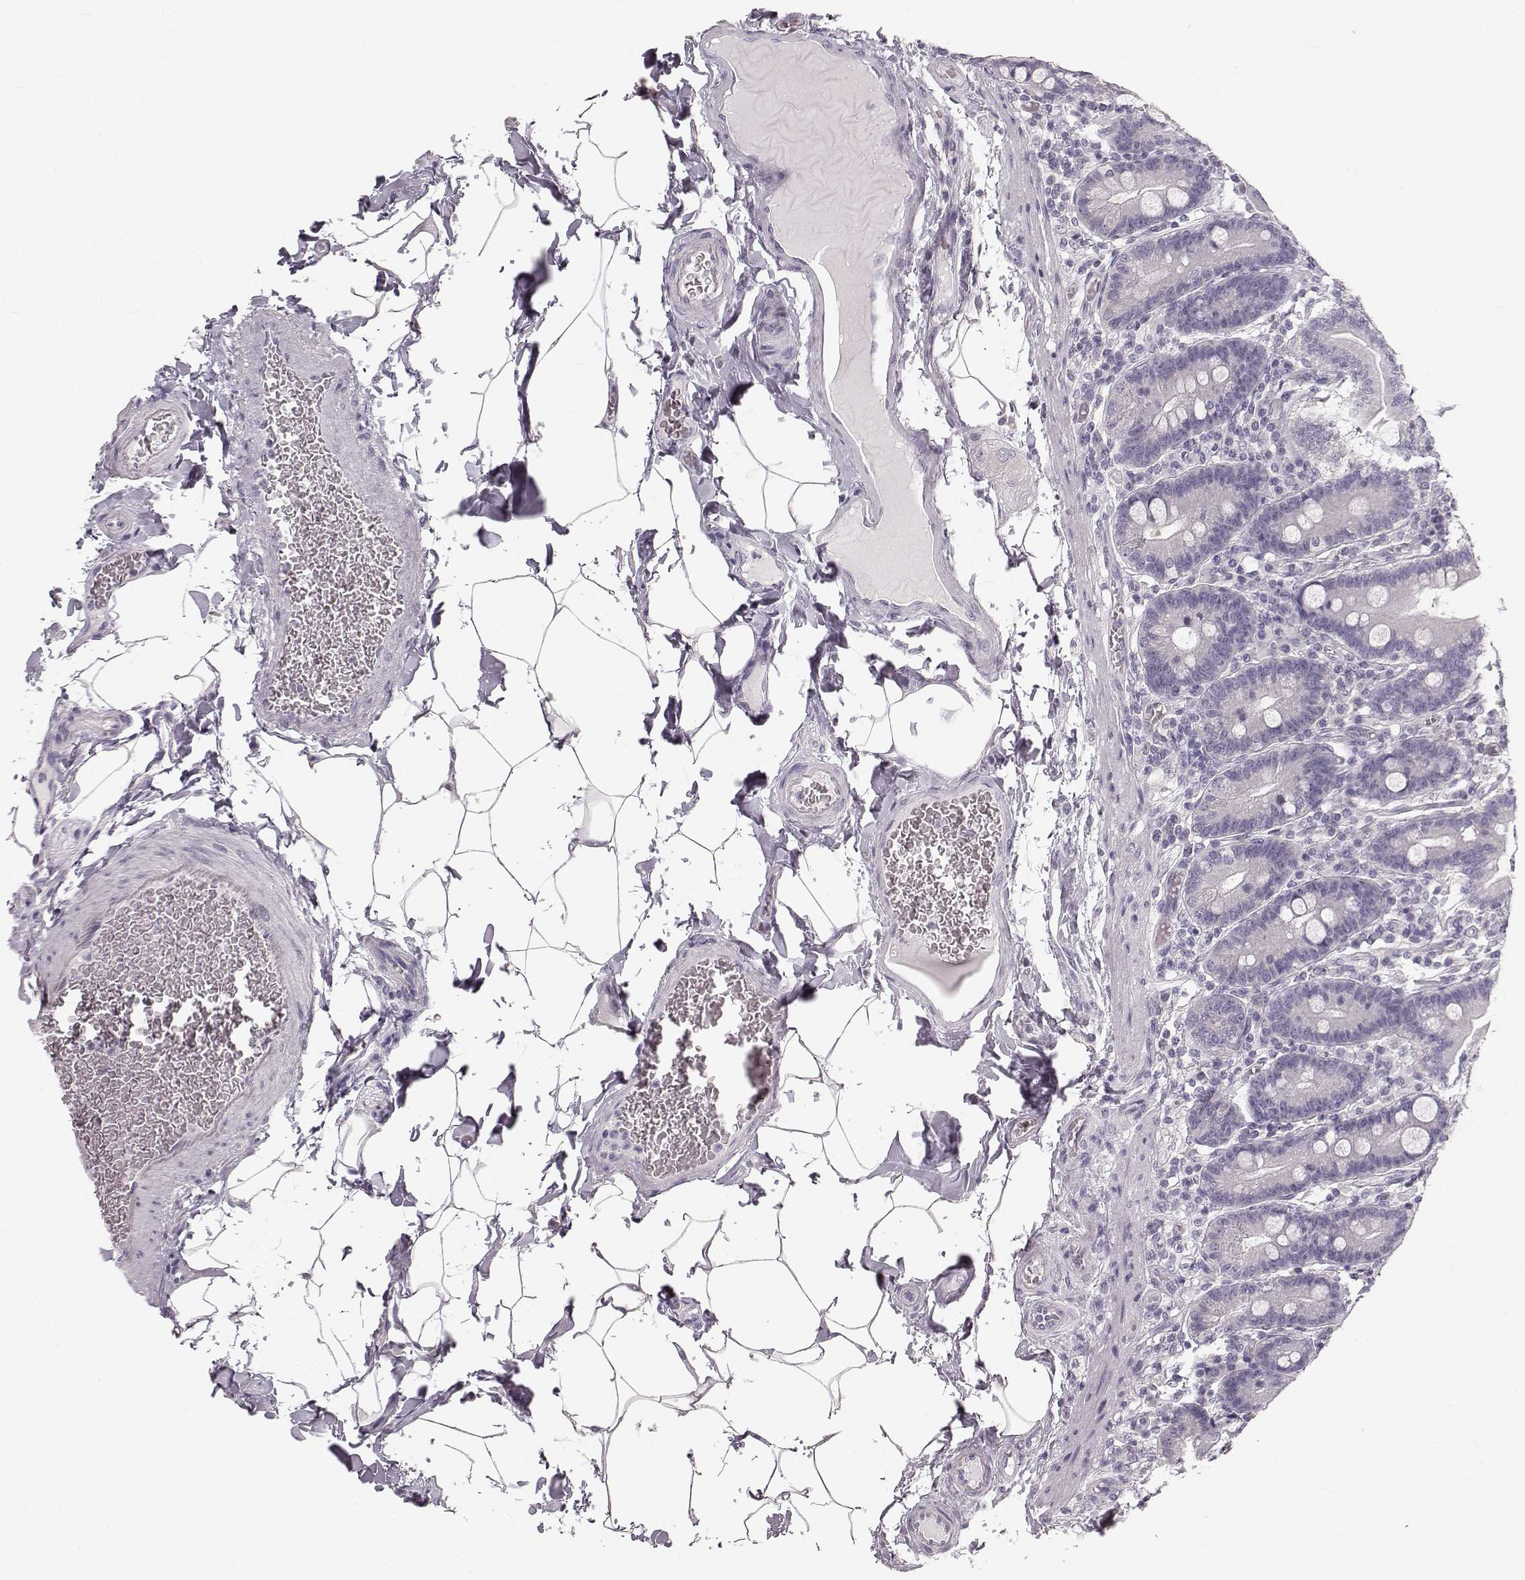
{"staining": {"intensity": "negative", "quantity": "none", "location": "none"}, "tissue": "small intestine", "cell_type": "Glandular cells", "image_type": "normal", "snomed": [{"axis": "morphology", "description": "Normal tissue, NOS"}, {"axis": "topography", "description": "Small intestine"}], "caption": "A high-resolution histopathology image shows immunohistochemistry (IHC) staining of unremarkable small intestine, which displays no significant staining in glandular cells.", "gene": "OIP5", "patient": {"sex": "male", "age": 37}}